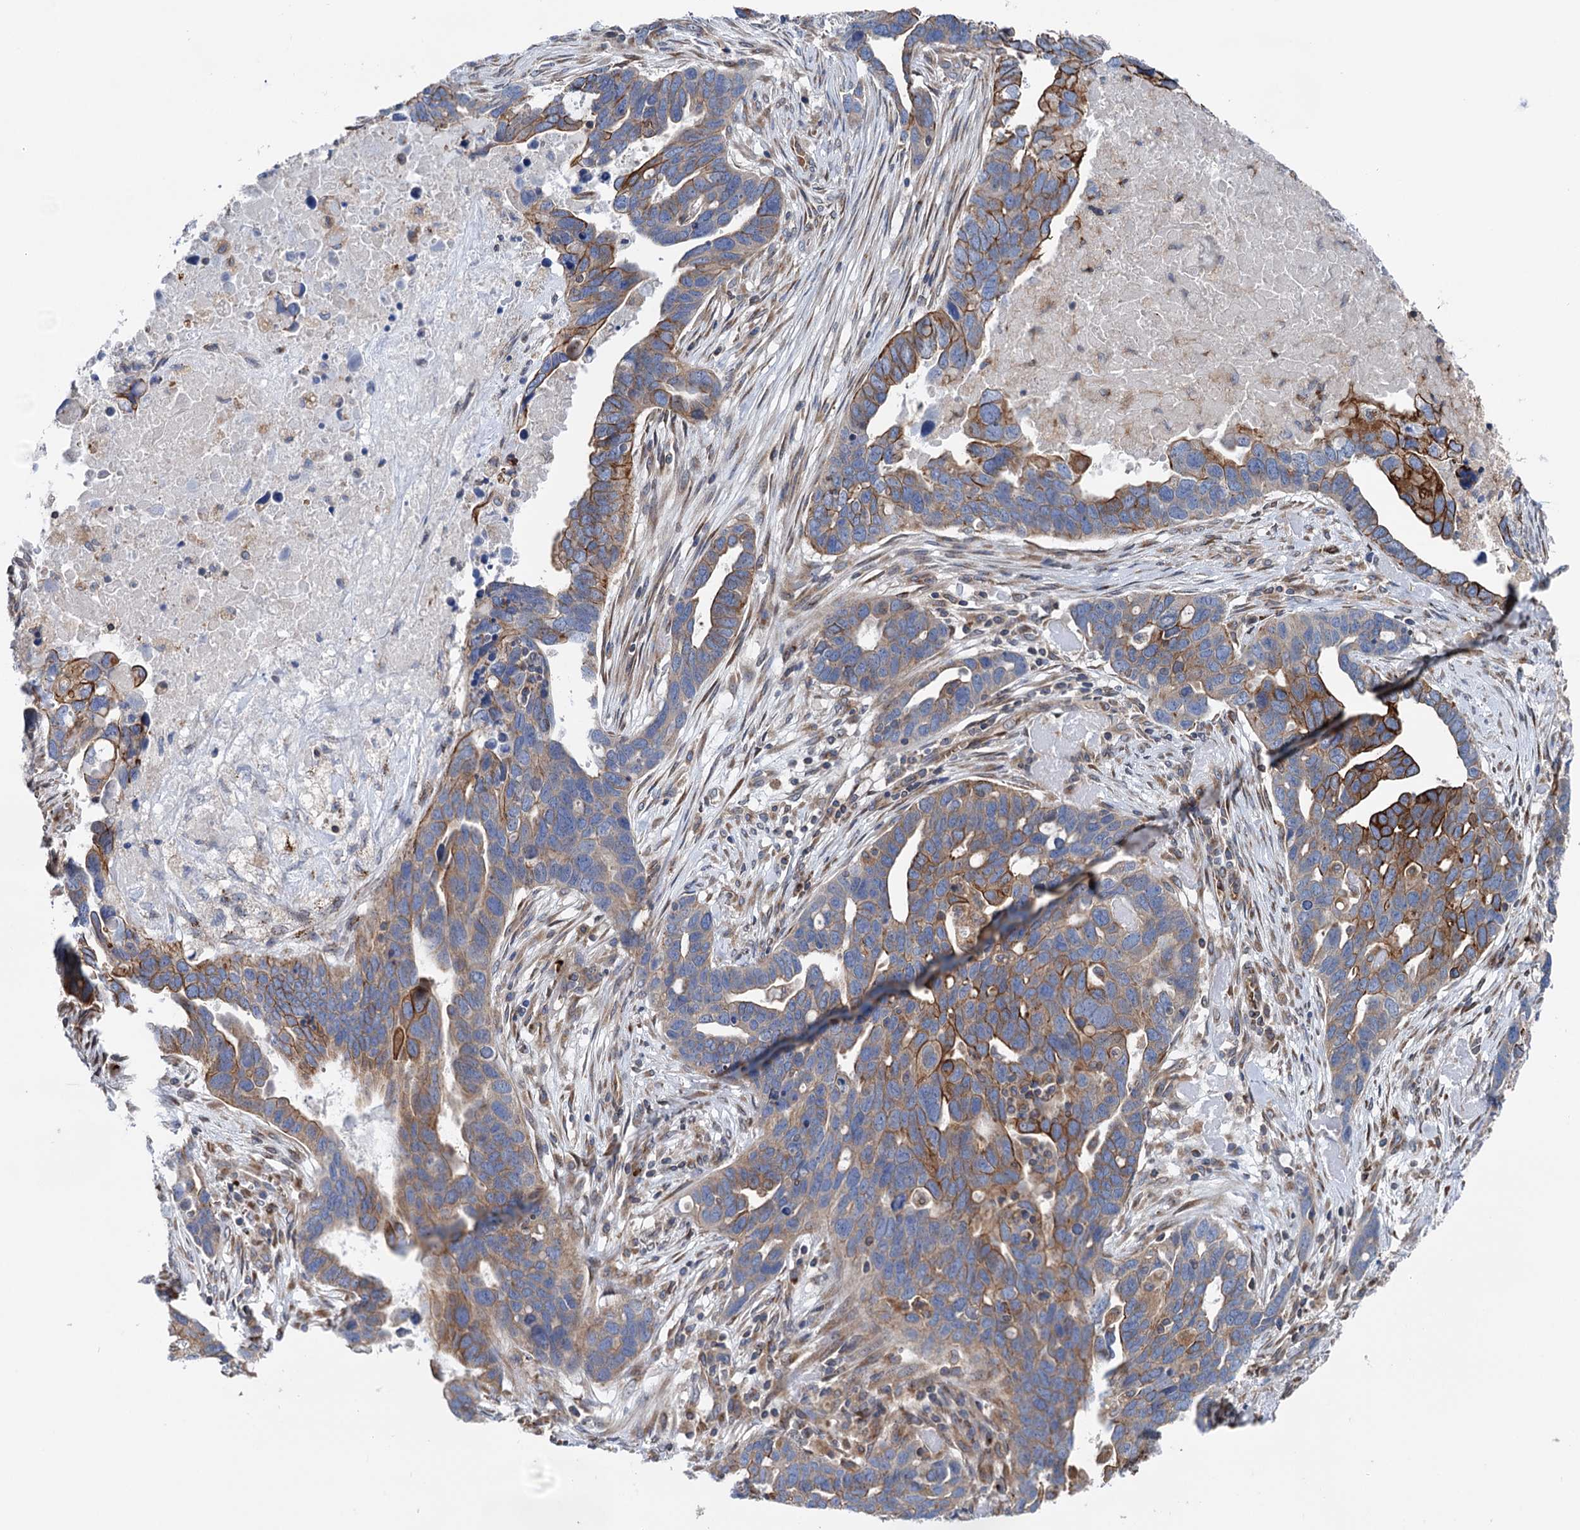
{"staining": {"intensity": "strong", "quantity": "<25%", "location": "cytoplasmic/membranous"}, "tissue": "ovarian cancer", "cell_type": "Tumor cells", "image_type": "cancer", "snomed": [{"axis": "morphology", "description": "Cystadenocarcinoma, serous, NOS"}, {"axis": "topography", "description": "Ovary"}], "caption": "Serous cystadenocarcinoma (ovarian) stained with a protein marker exhibits strong staining in tumor cells.", "gene": "EIPR1", "patient": {"sex": "female", "age": 54}}